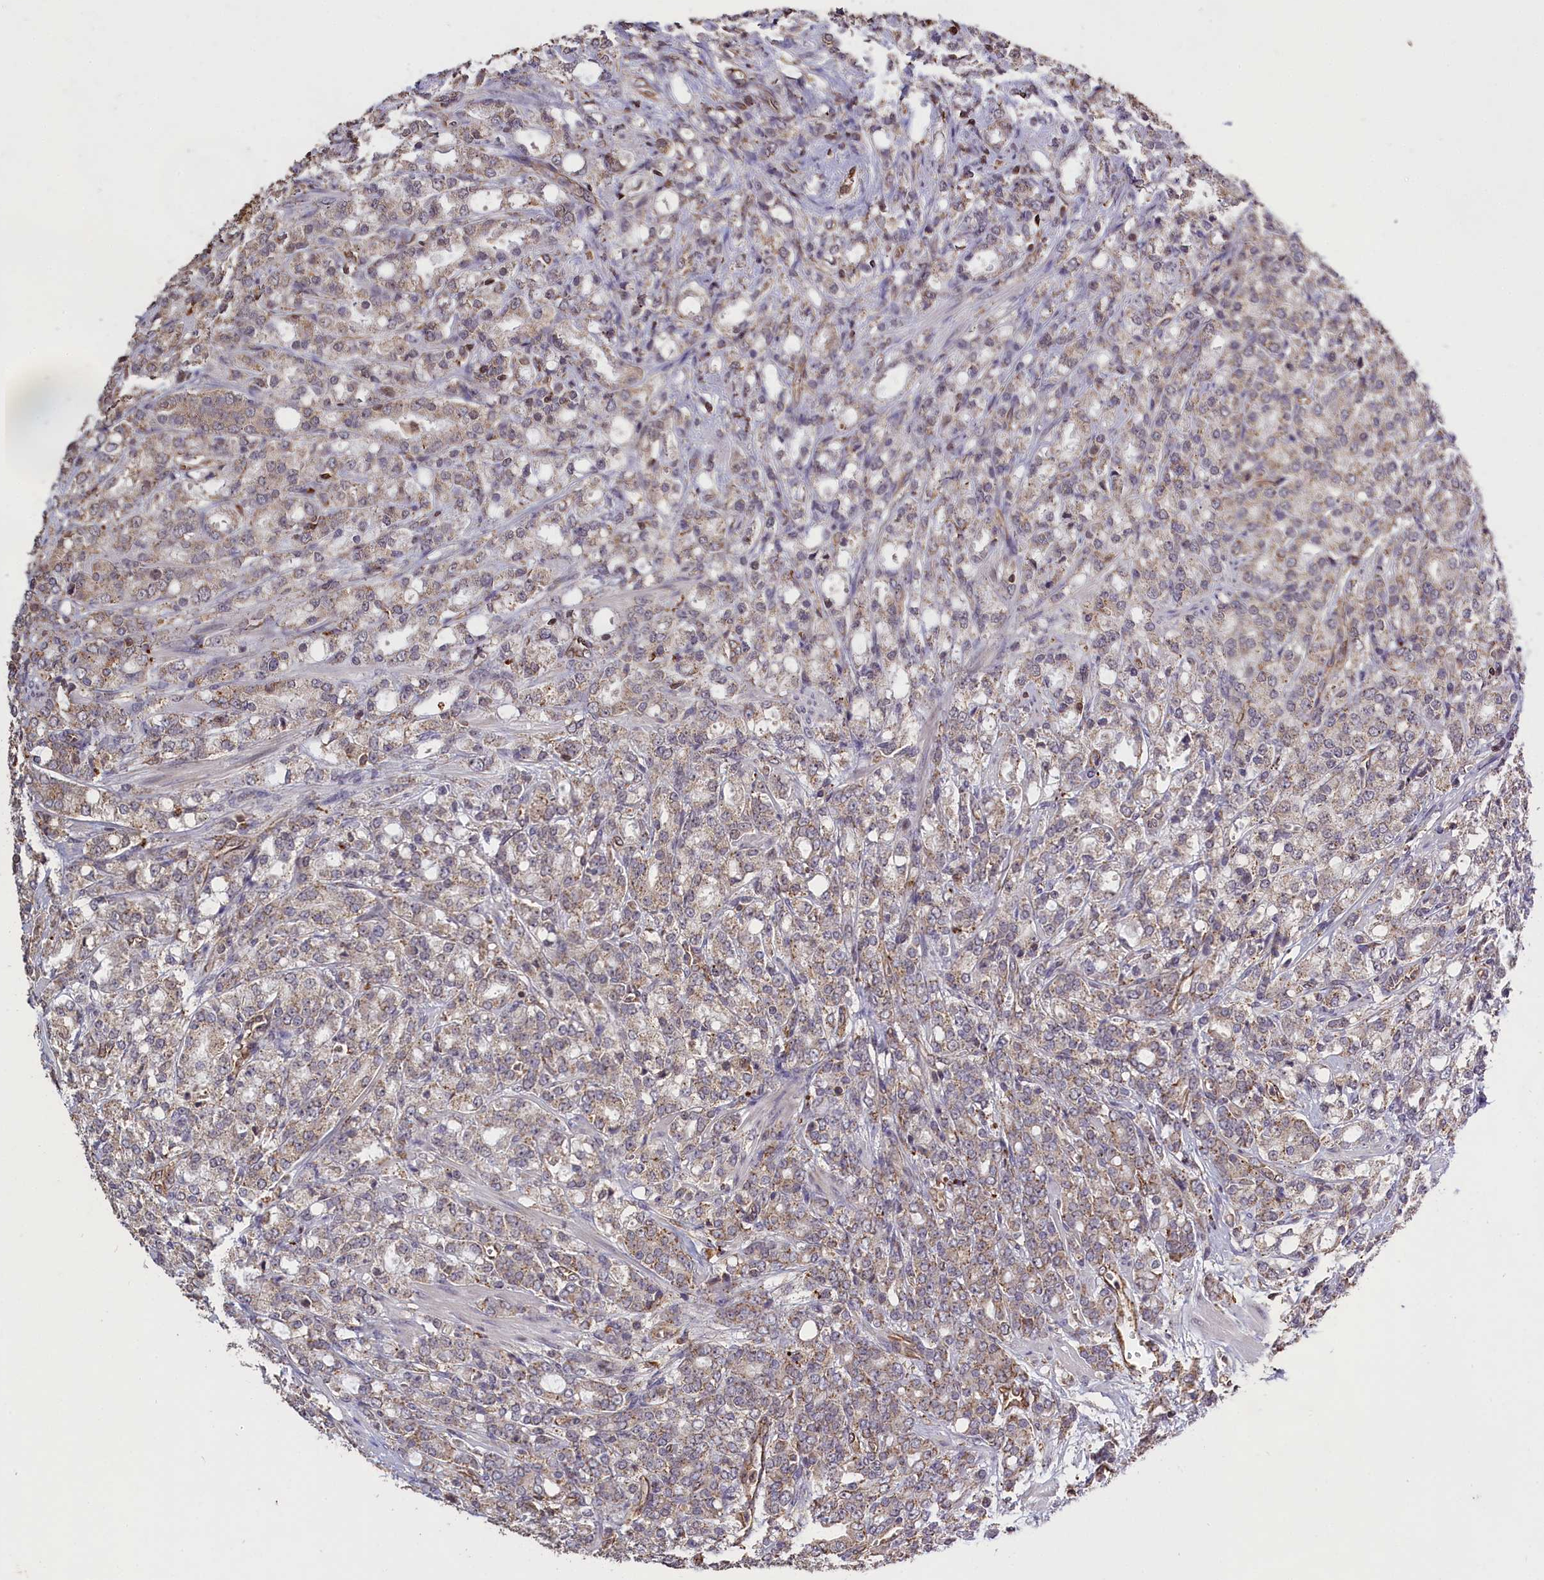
{"staining": {"intensity": "weak", "quantity": "25%-75%", "location": "cytoplasmic/membranous"}, "tissue": "prostate cancer", "cell_type": "Tumor cells", "image_type": "cancer", "snomed": [{"axis": "morphology", "description": "Adenocarcinoma, High grade"}, {"axis": "topography", "description": "Prostate"}], "caption": "IHC image of adenocarcinoma (high-grade) (prostate) stained for a protein (brown), which displays low levels of weak cytoplasmic/membranous expression in about 25%-75% of tumor cells.", "gene": "CLRN2", "patient": {"sex": "male", "age": 62}}